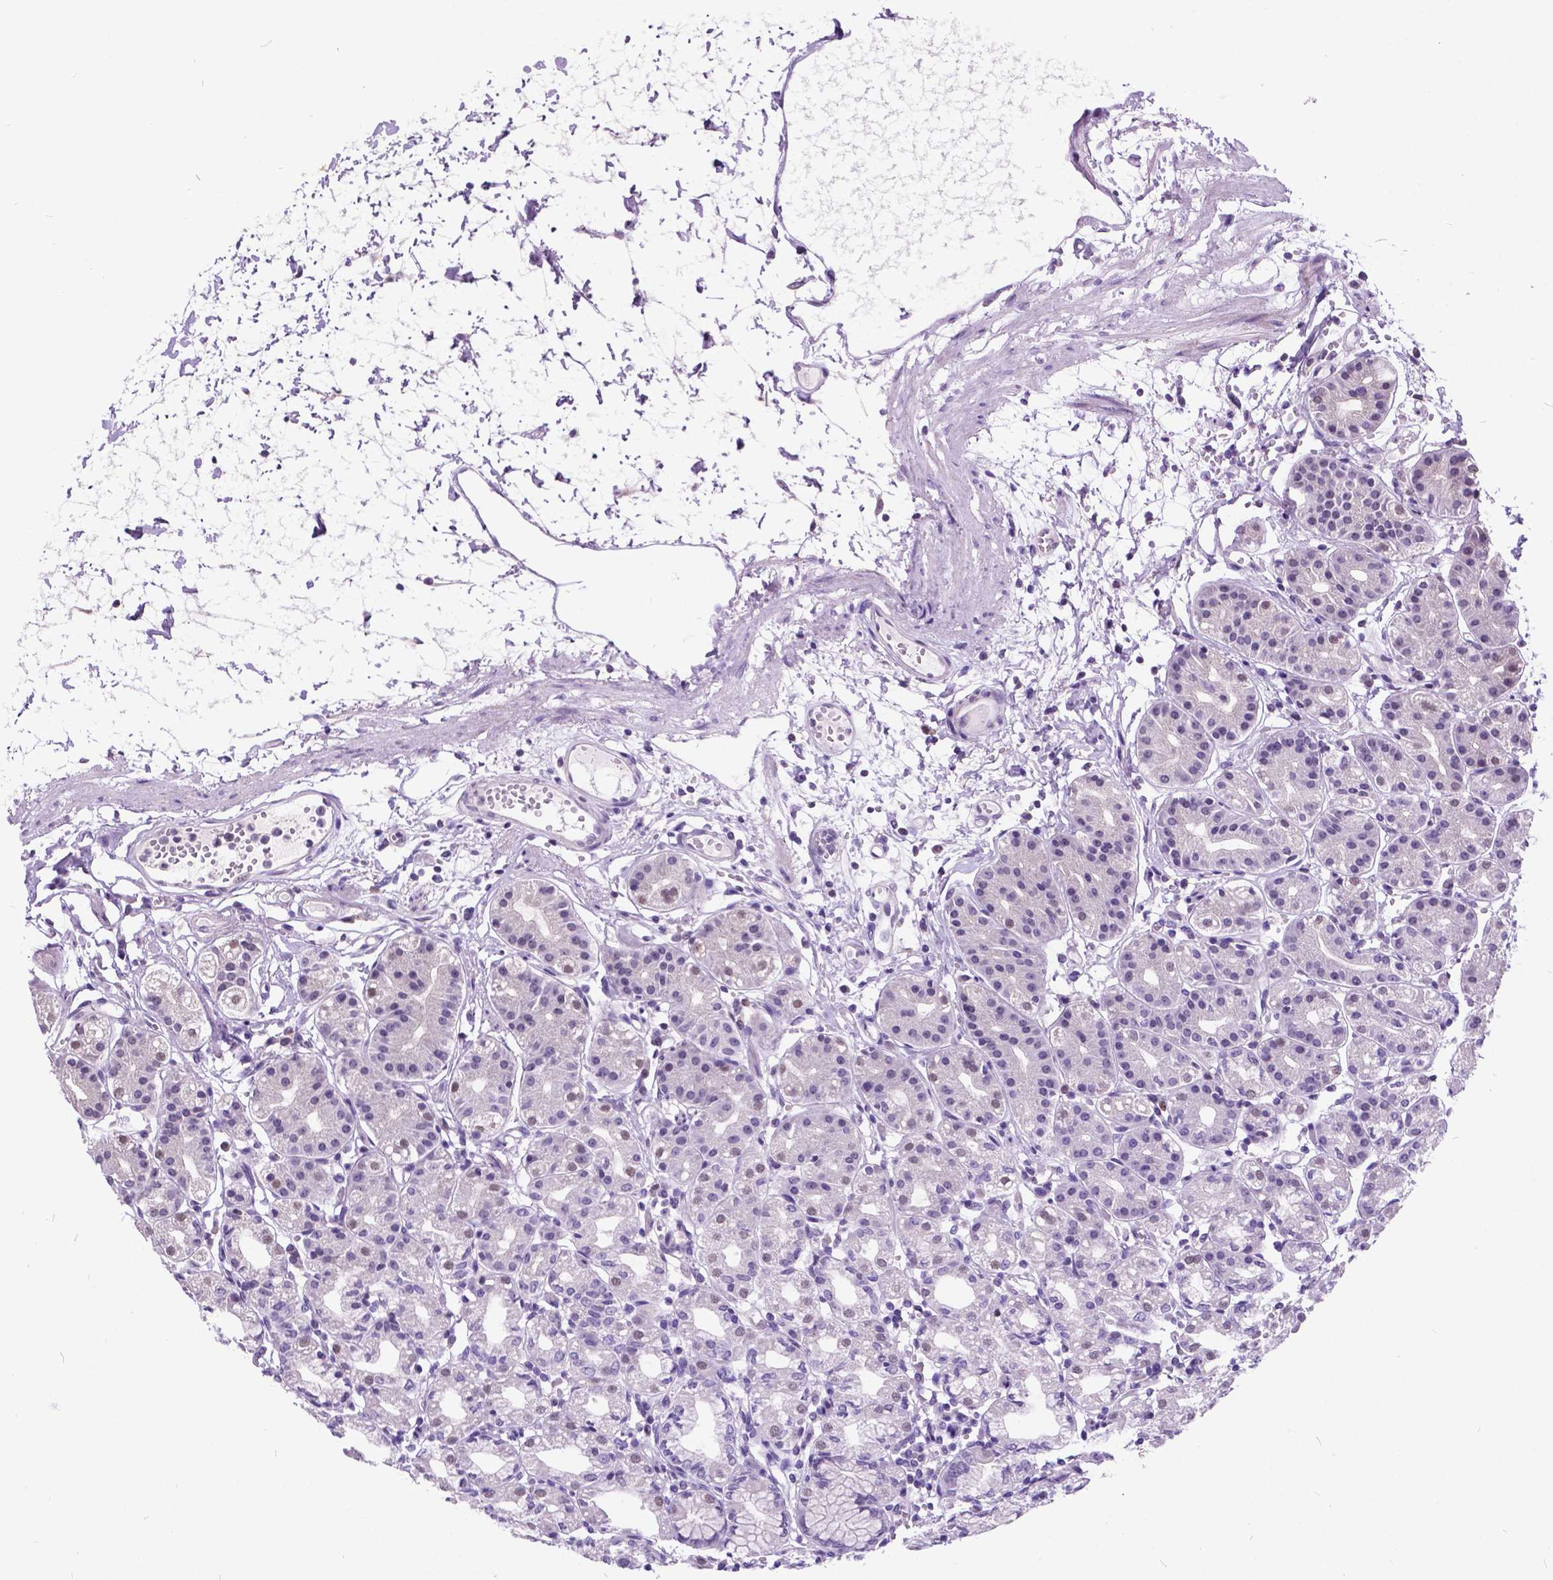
{"staining": {"intensity": "weak", "quantity": "<25%", "location": "nuclear"}, "tissue": "stomach", "cell_type": "Glandular cells", "image_type": "normal", "snomed": [{"axis": "morphology", "description": "Normal tissue, NOS"}, {"axis": "topography", "description": "Skeletal muscle"}, {"axis": "topography", "description": "Stomach"}], "caption": "High magnification brightfield microscopy of unremarkable stomach stained with DAB (brown) and counterstained with hematoxylin (blue): glandular cells show no significant staining.", "gene": "DPF3", "patient": {"sex": "female", "age": 57}}